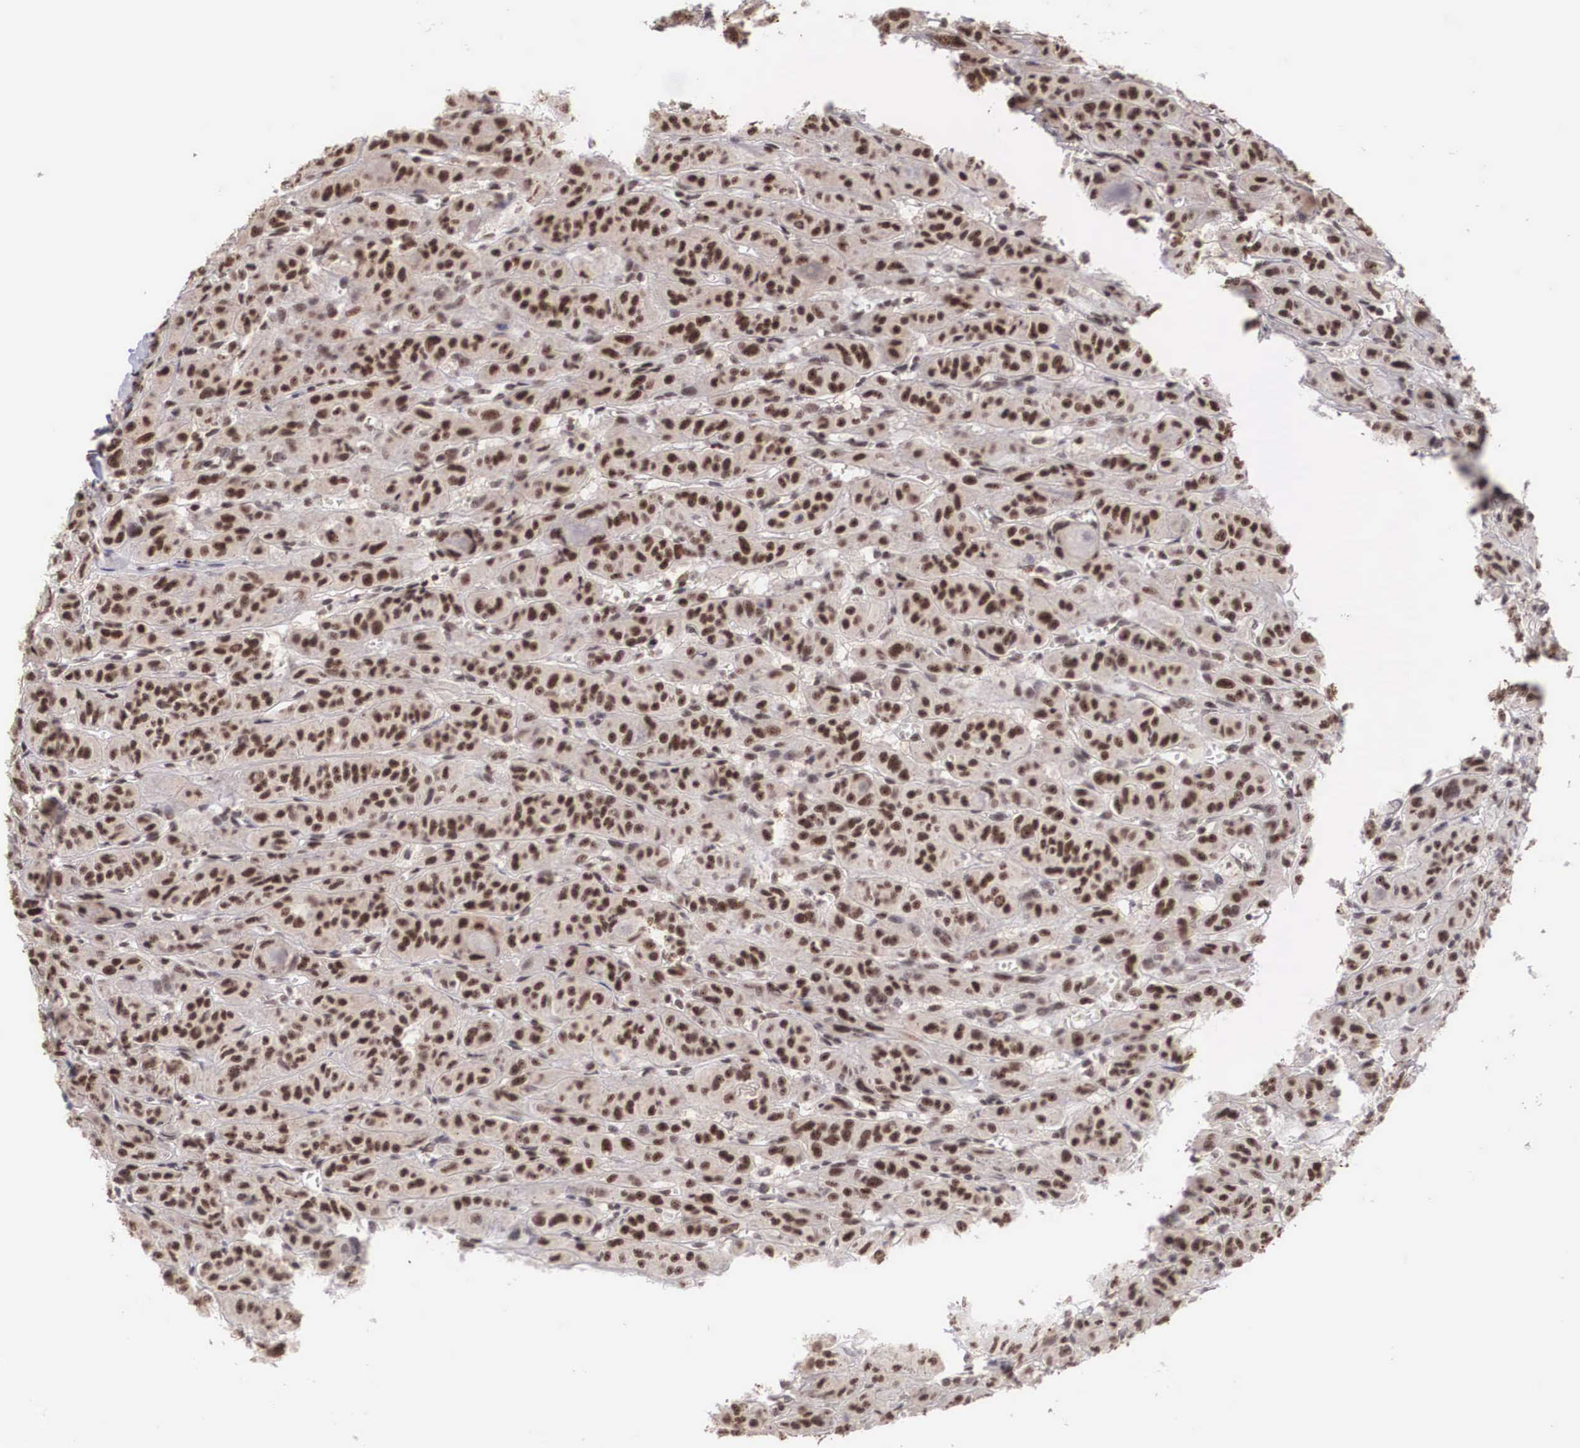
{"staining": {"intensity": "strong", "quantity": ">75%", "location": "nuclear"}, "tissue": "thyroid cancer", "cell_type": "Tumor cells", "image_type": "cancer", "snomed": [{"axis": "morphology", "description": "Follicular adenoma carcinoma, NOS"}, {"axis": "topography", "description": "Thyroid gland"}], "caption": "Protein staining of thyroid follicular adenoma carcinoma tissue reveals strong nuclear staining in about >75% of tumor cells.", "gene": "HTATSF1", "patient": {"sex": "female", "age": 71}}